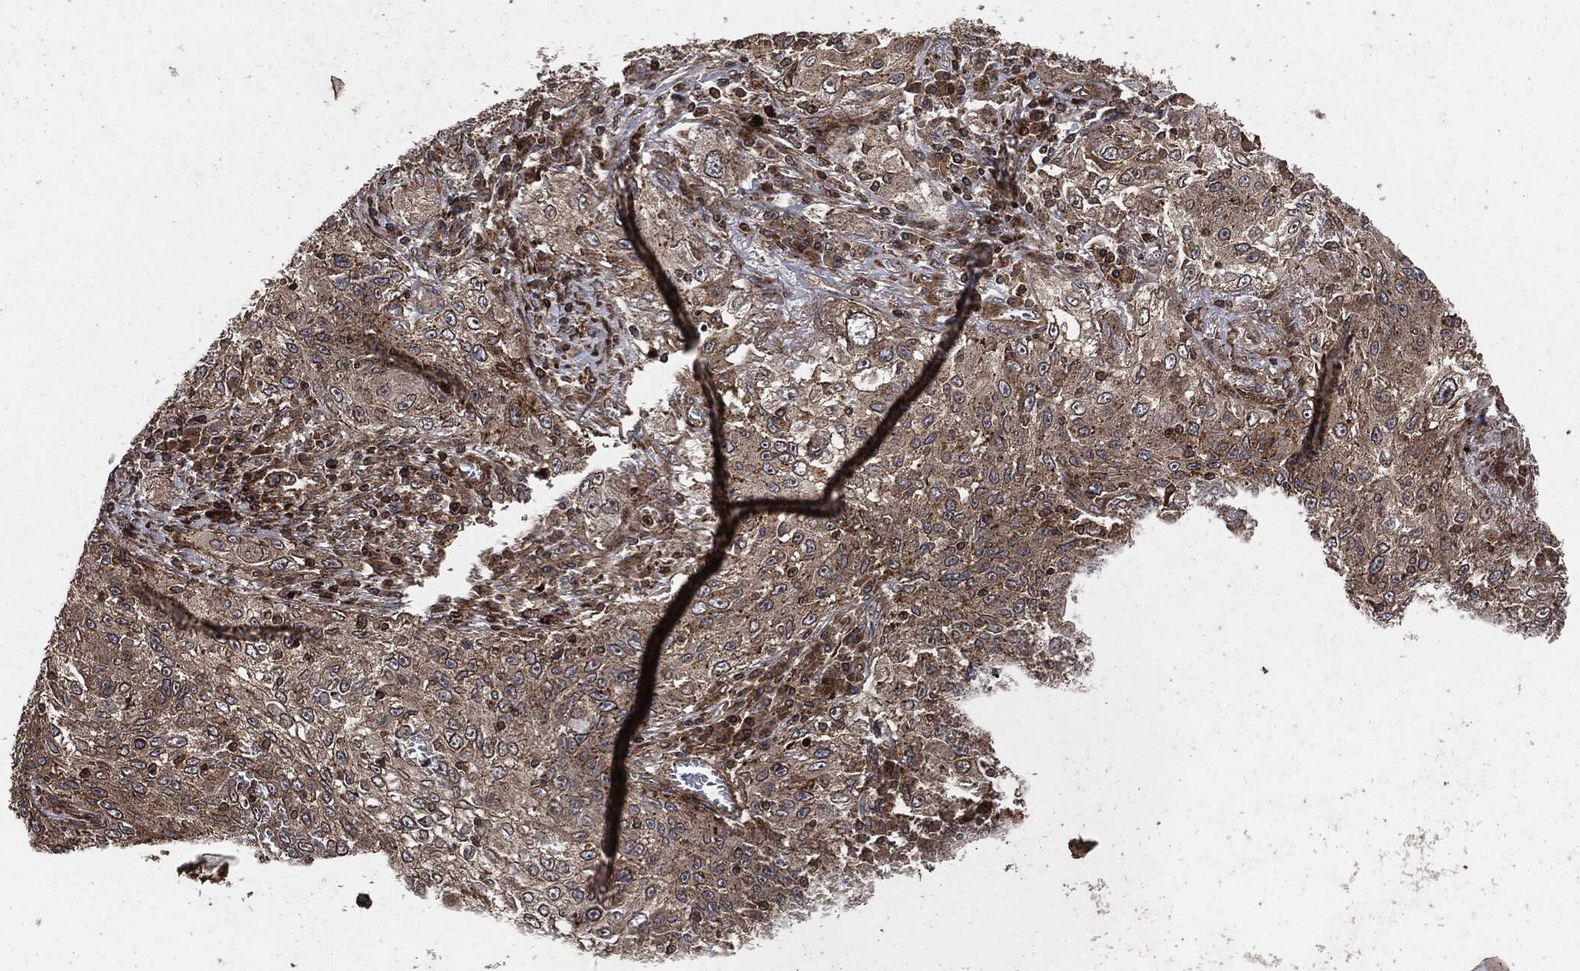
{"staining": {"intensity": "moderate", "quantity": "<25%", "location": "cytoplasmic/membranous"}, "tissue": "lung cancer", "cell_type": "Tumor cells", "image_type": "cancer", "snomed": [{"axis": "morphology", "description": "Squamous cell carcinoma, NOS"}, {"axis": "topography", "description": "Lung"}], "caption": "A brown stain labels moderate cytoplasmic/membranous staining of a protein in squamous cell carcinoma (lung) tumor cells.", "gene": "IFIT1", "patient": {"sex": "female", "age": 69}}